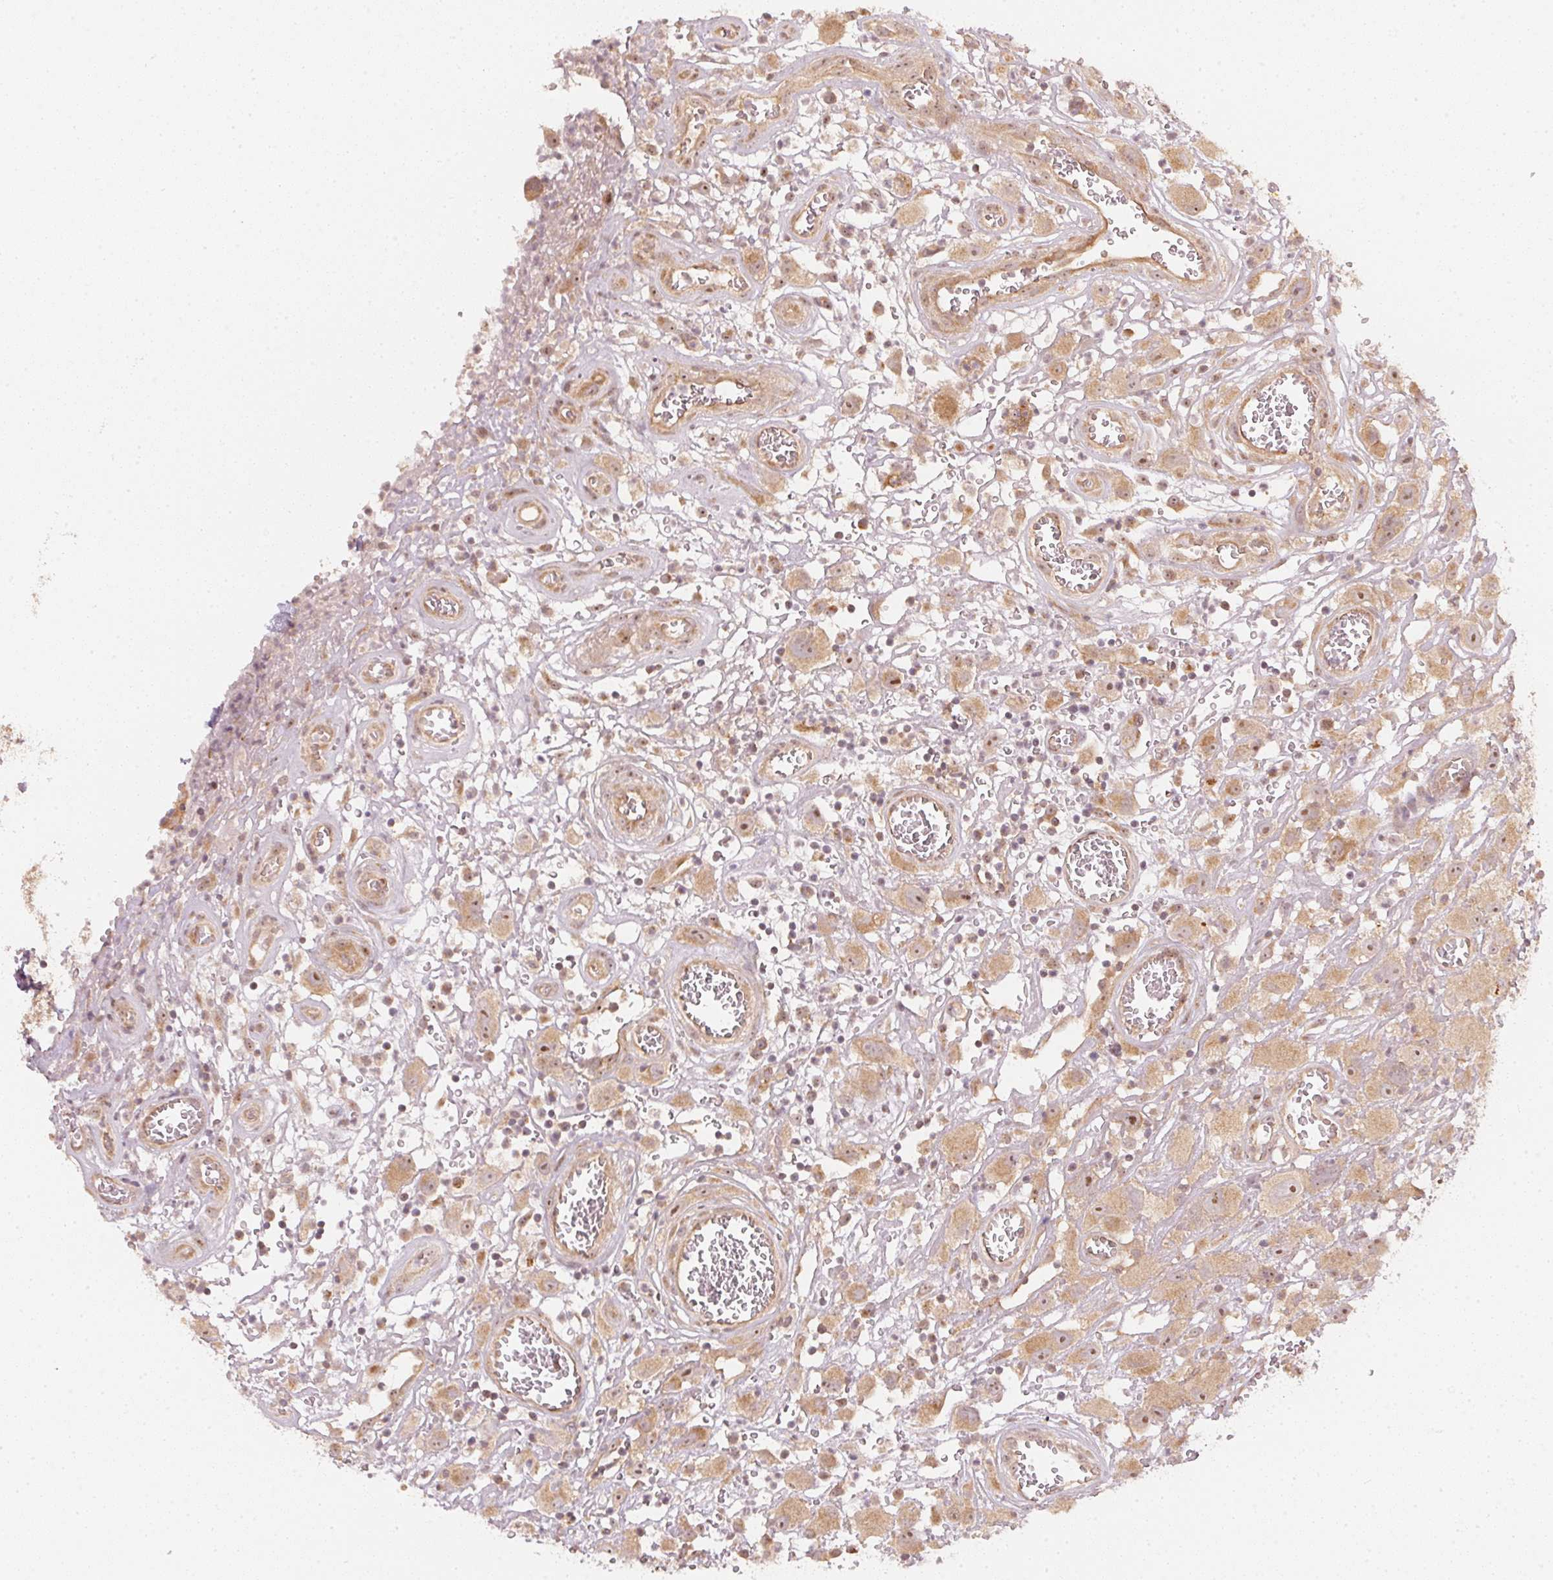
{"staining": {"intensity": "moderate", "quantity": ">75%", "location": "cytoplasmic/membranous,nuclear"}, "tissue": "head and neck cancer", "cell_type": "Tumor cells", "image_type": "cancer", "snomed": [{"axis": "morphology", "description": "Squamous cell carcinoma, NOS"}, {"axis": "morphology", "description": "Squamous cell carcinoma, metastatic, NOS"}, {"axis": "topography", "description": "Oral tissue"}, {"axis": "topography", "description": "Head-Neck"}], "caption": "Human head and neck cancer (squamous cell carcinoma) stained for a protein (brown) displays moderate cytoplasmic/membranous and nuclear positive staining in approximately >75% of tumor cells.", "gene": "WDR54", "patient": {"sex": "female", "age": 85}}